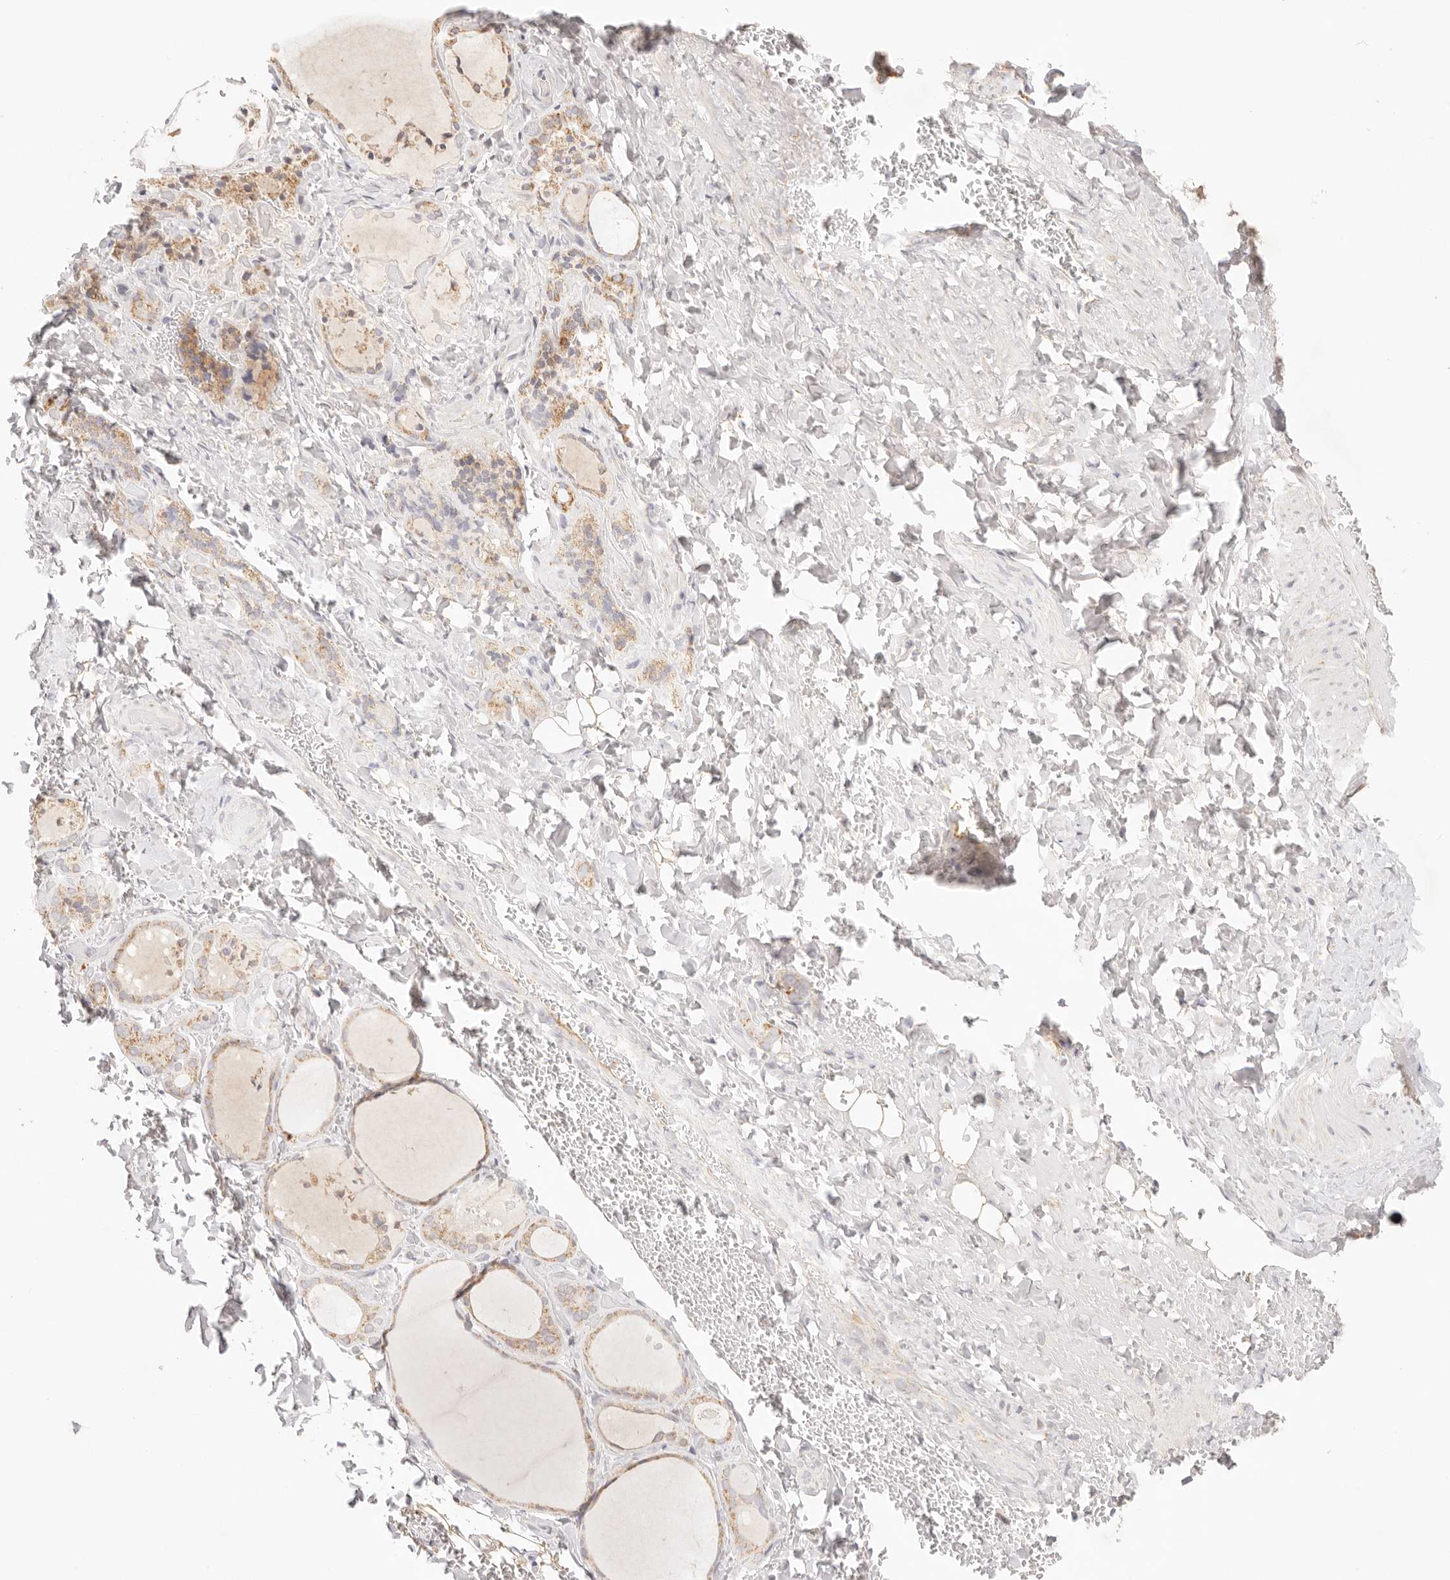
{"staining": {"intensity": "moderate", "quantity": ">75%", "location": "cytoplasmic/membranous"}, "tissue": "thyroid gland", "cell_type": "Glandular cells", "image_type": "normal", "snomed": [{"axis": "morphology", "description": "Normal tissue, NOS"}, {"axis": "topography", "description": "Thyroid gland"}], "caption": "This micrograph demonstrates immunohistochemistry (IHC) staining of unremarkable thyroid gland, with medium moderate cytoplasmic/membranous positivity in about >75% of glandular cells.", "gene": "COA6", "patient": {"sex": "female", "age": 44}}